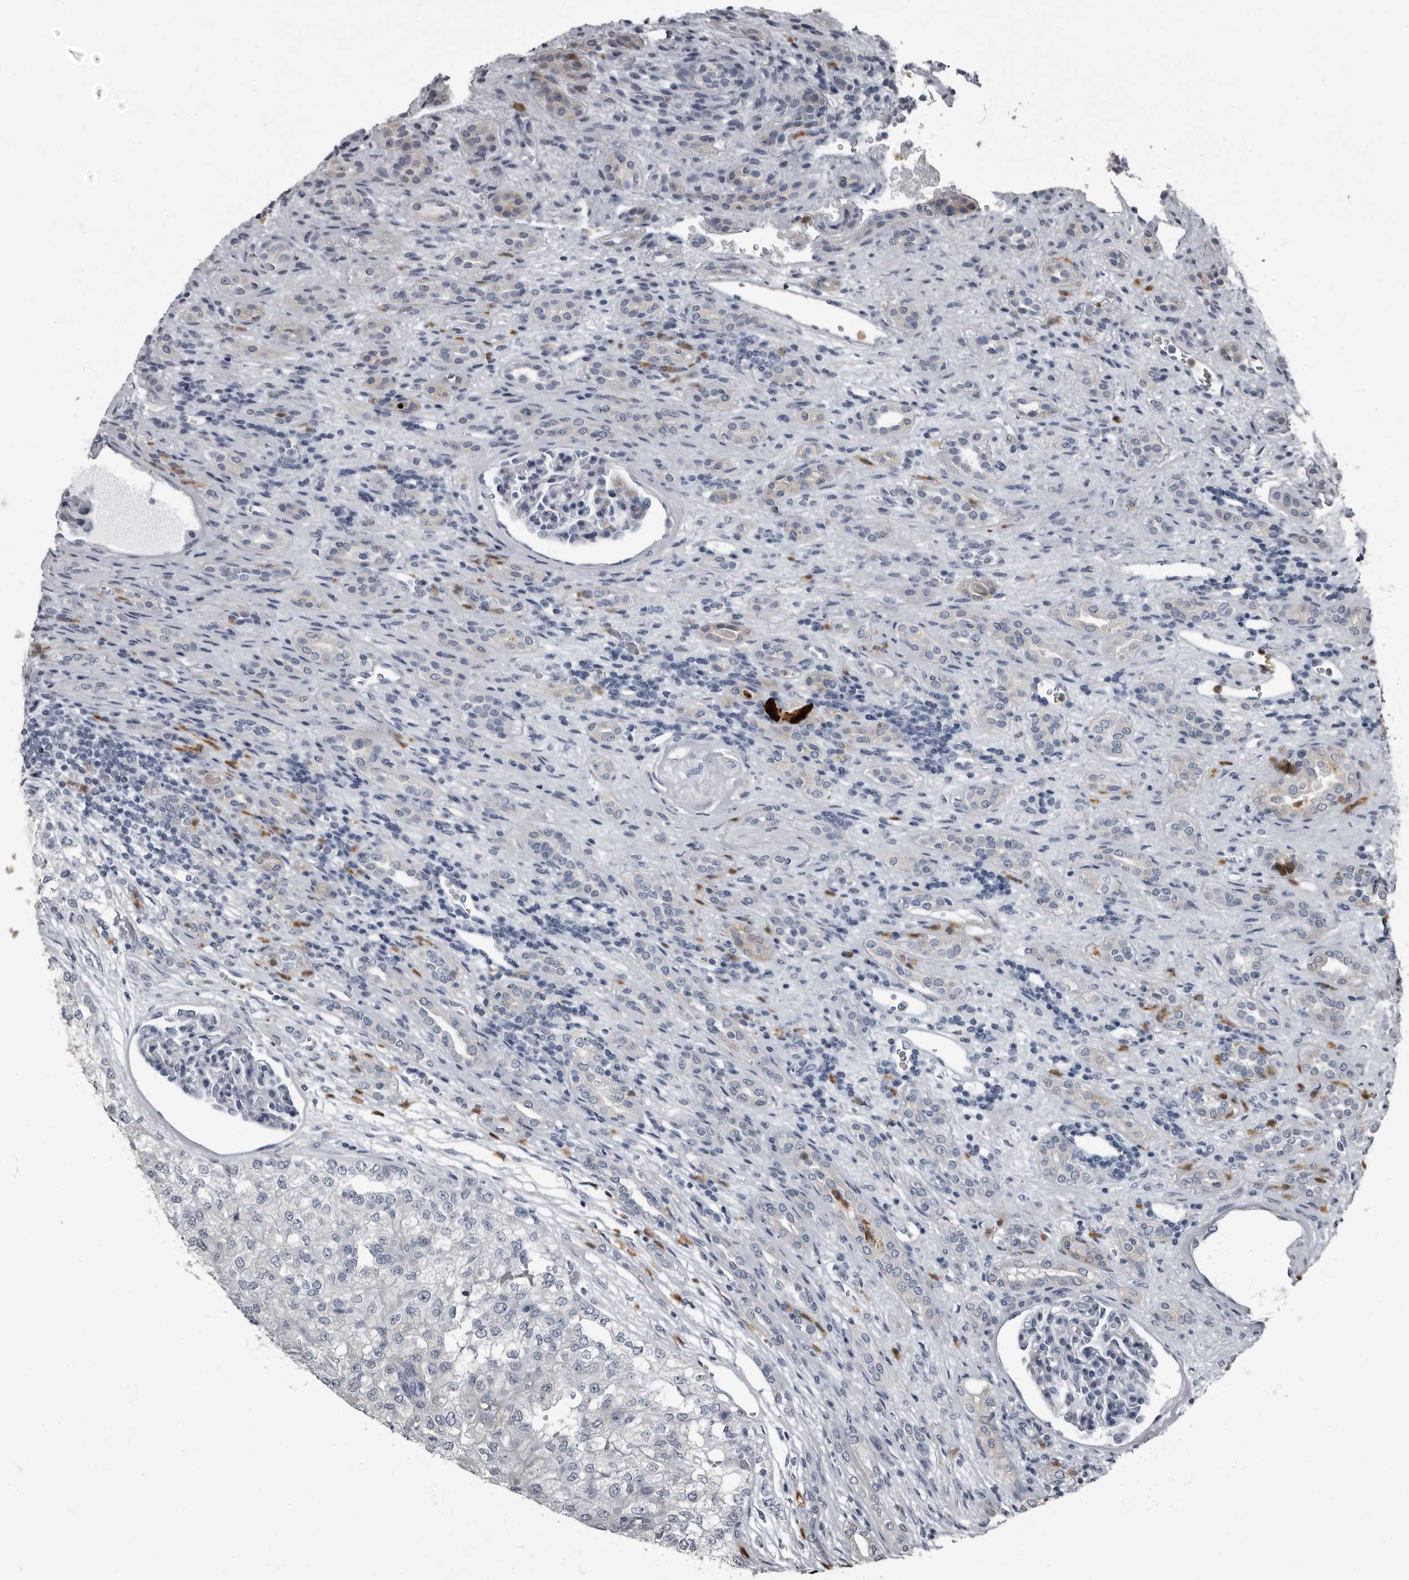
{"staining": {"intensity": "negative", "quantity": "none", "location": "none"}, "tissue": "renal cancer", "cell_type": "Tumor cells", "image_type": "cancer", "snomed": [{"axis": "morphology", "description": "Adenocarcinoma, NOS"}, {"axis": "topography", "description": "Kidney"}], "caption": "Human renal adenocarcinoma stained for a protein using immunohistochemistry (IHC) shows no positivity in tumor cells.", "gene": "TPD52L1", "patient": {"sex": "female", "age": 54}}